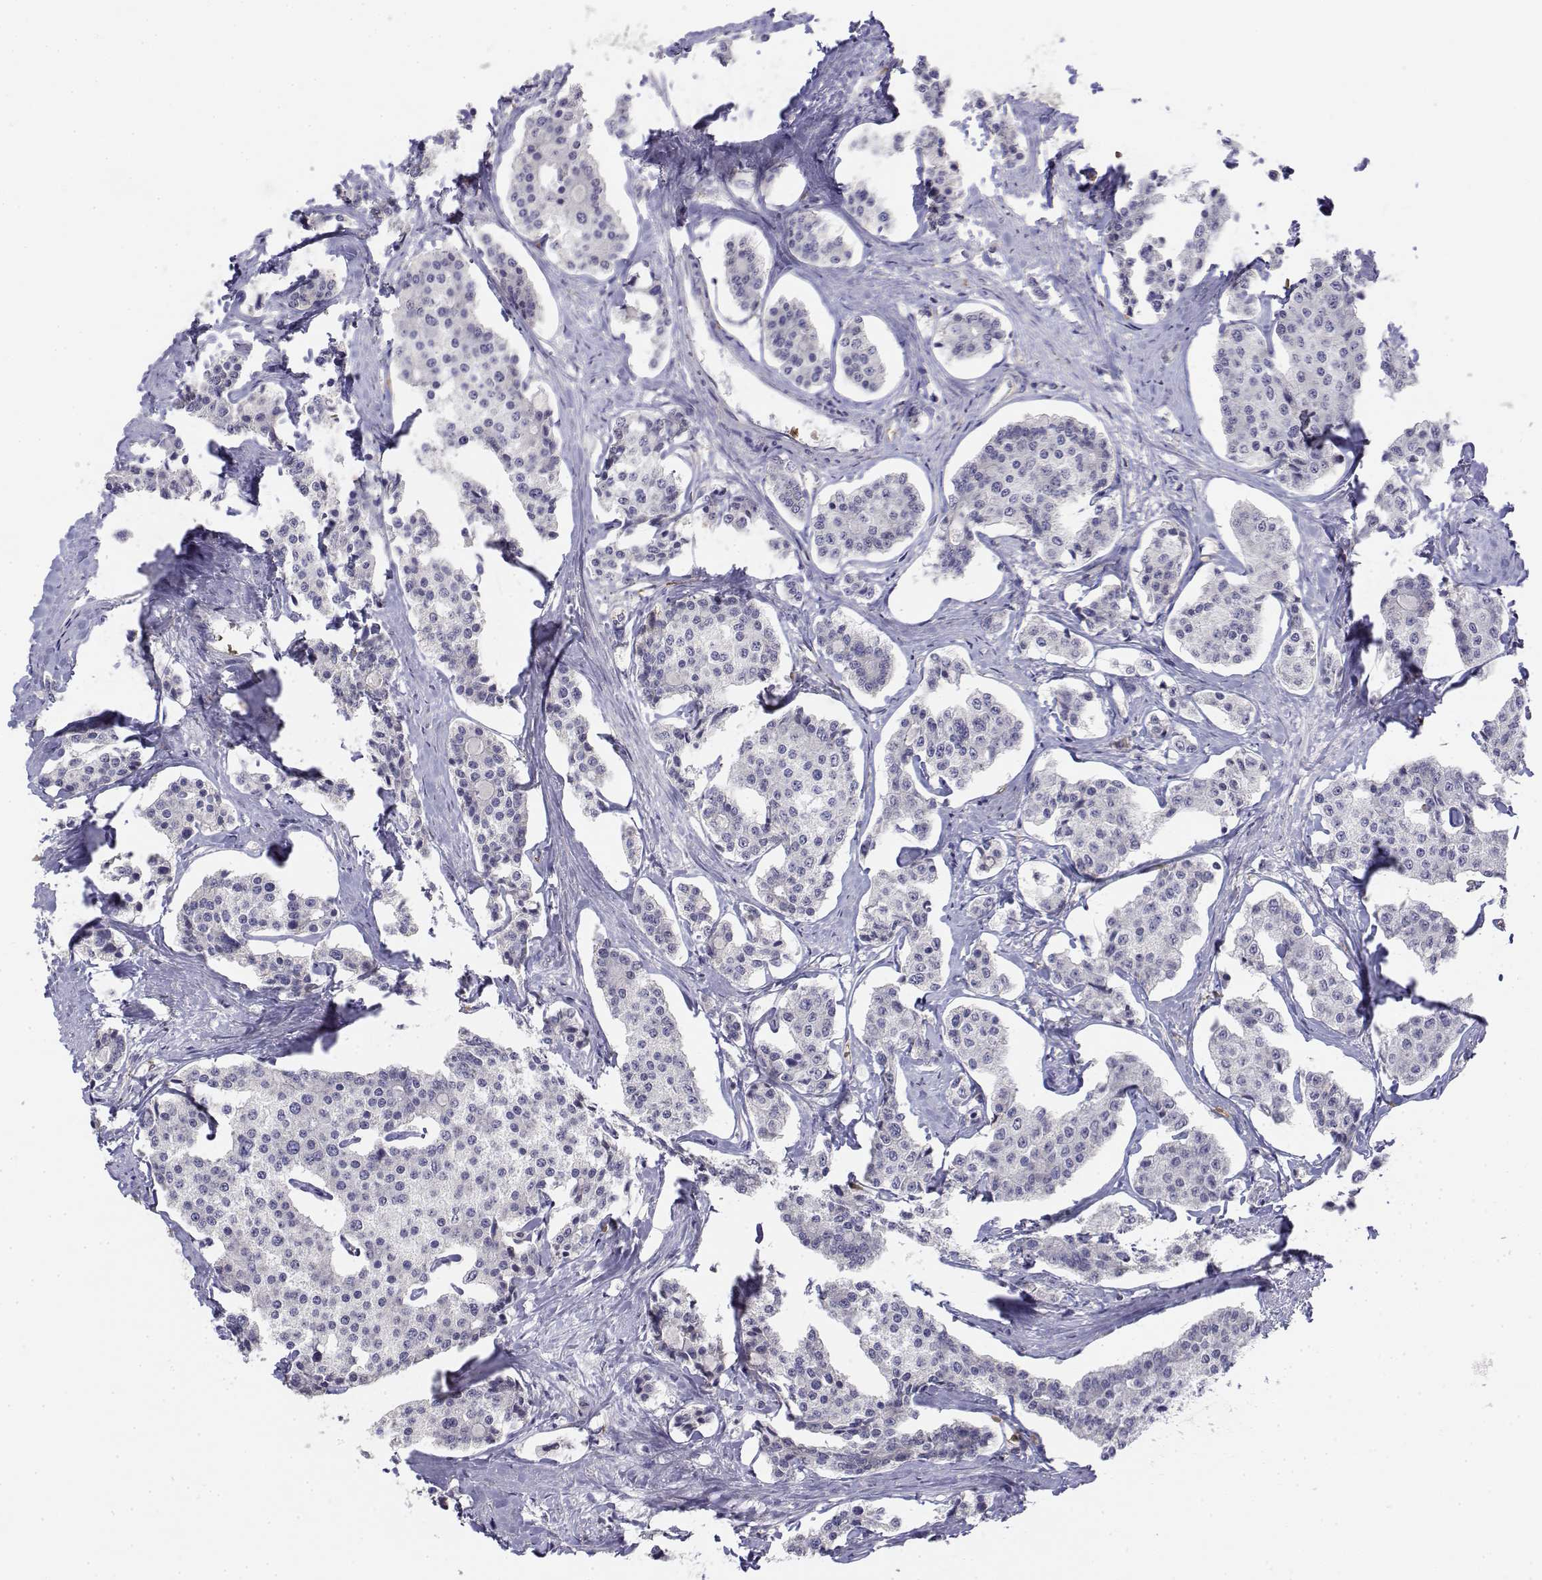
{"staining": {"intensity": "negative", "quantity": "none", "location": "none"}, "tissue": "carcinoid", "cell_type": "Tumor cells", "image_type": "cancer", "snomed": [{"axis": "morphology", "description": "Carcinoid, malignant, NOS"}, {"axis": "topography", "description": "Small intestine"}], "caption": "A photomicrograph of human malignant carcinoid is negative for staining in tumor cells.", "gene": "CADM1", "patient": {"sex": "female", "age": 65}}